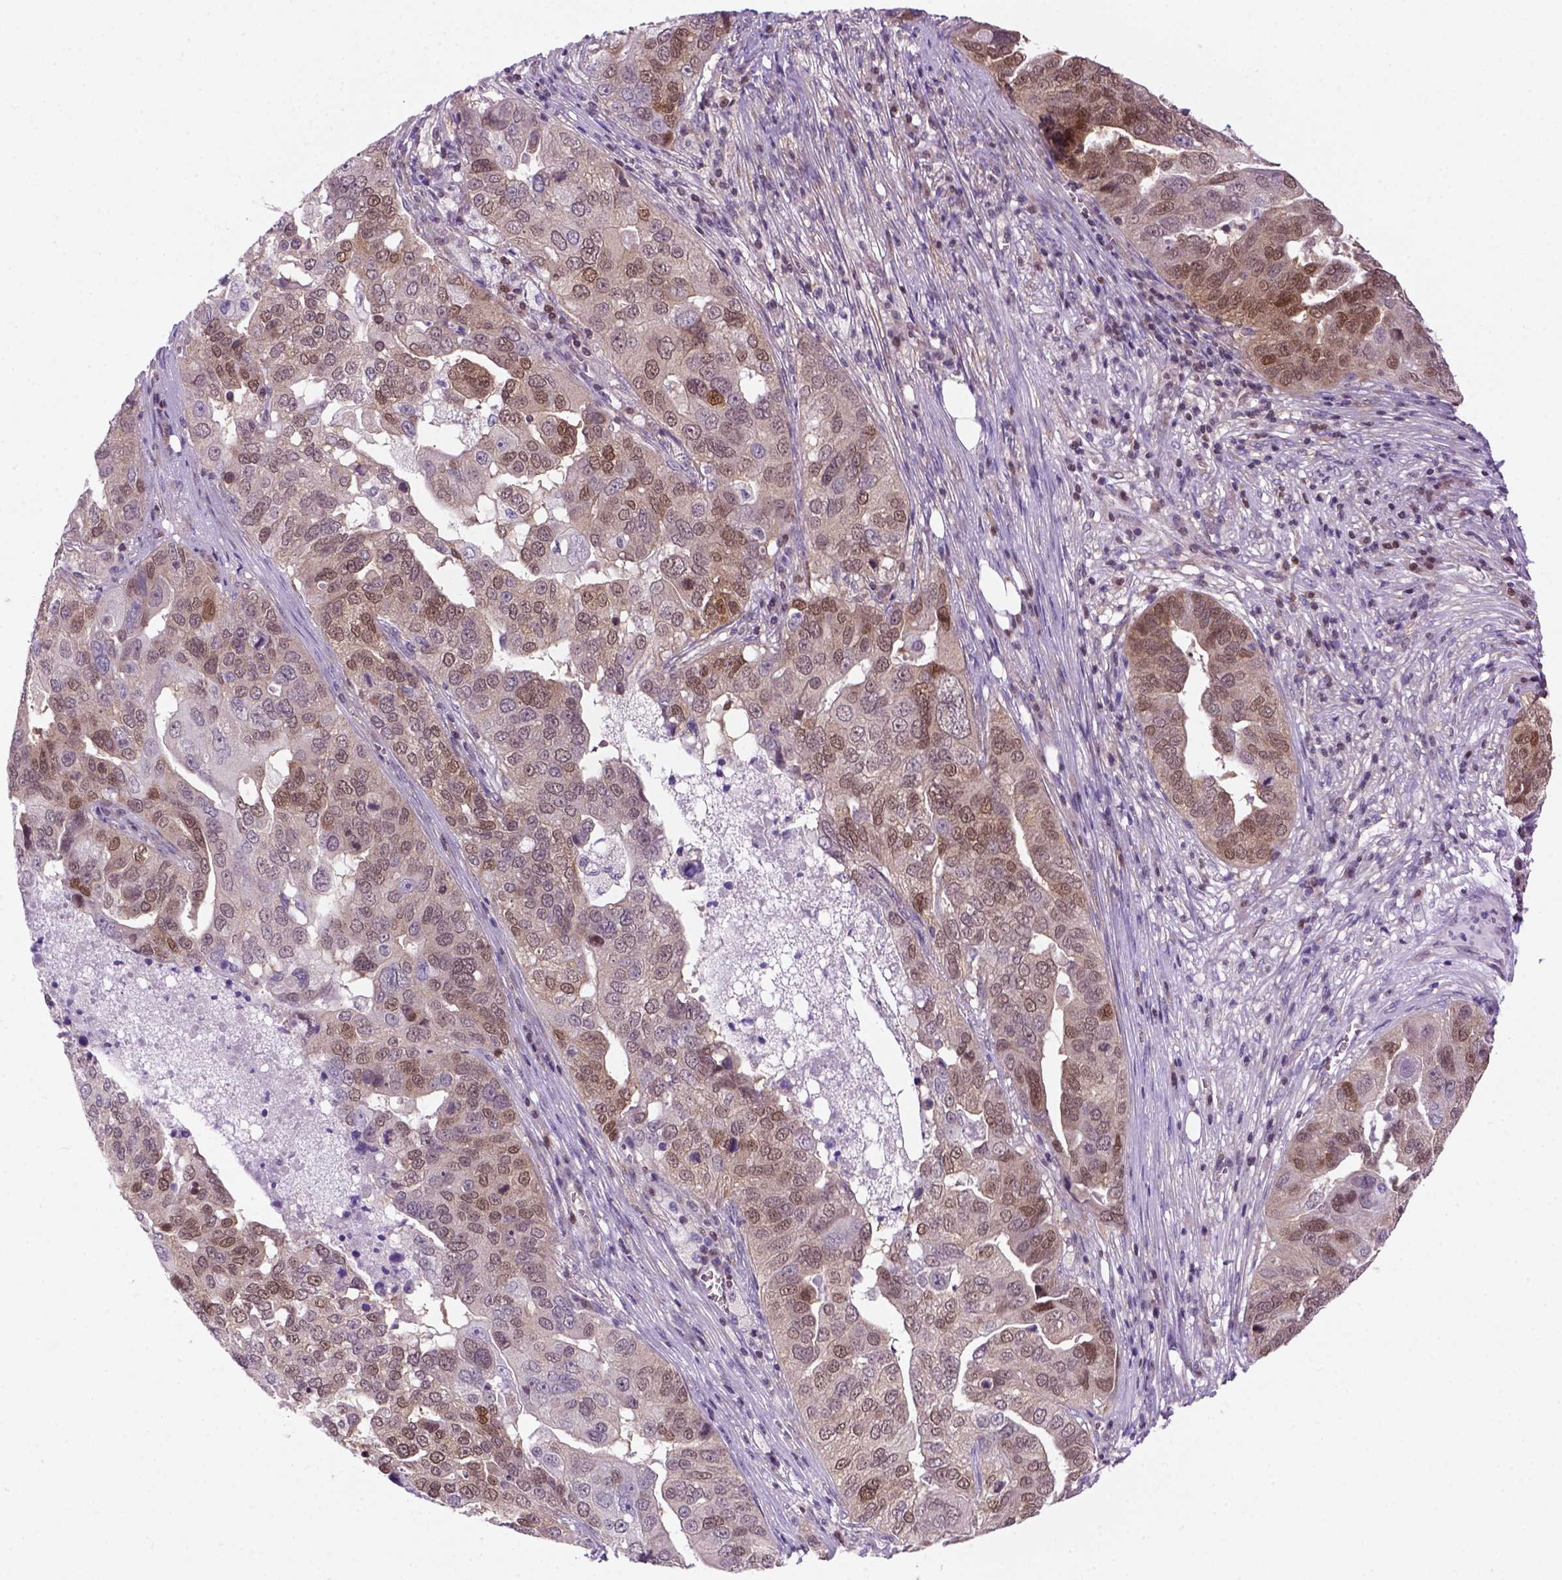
{"staining": {"intensity": "moderate", "quantity": "<25%", "location": "nuclear"}, "tissue": "ovarian cancer", "cell_type": "Tumor cells", "image_type": "cancer", "snomed": [{"axis": "morphology", "description": "Carcinoma, endometroid"}, {"axis": "topography", "description": "Soft tissue"}, {"axis": "topography", "description": "Ovary"}], "caption": "Protein analysis of endometroid carcinoma (ovarian) tissue displays moderate nuclear expression in about <25% of tumor cells.", "gene": "MGMT", "patient": {"sex": "female", "age": 52}}